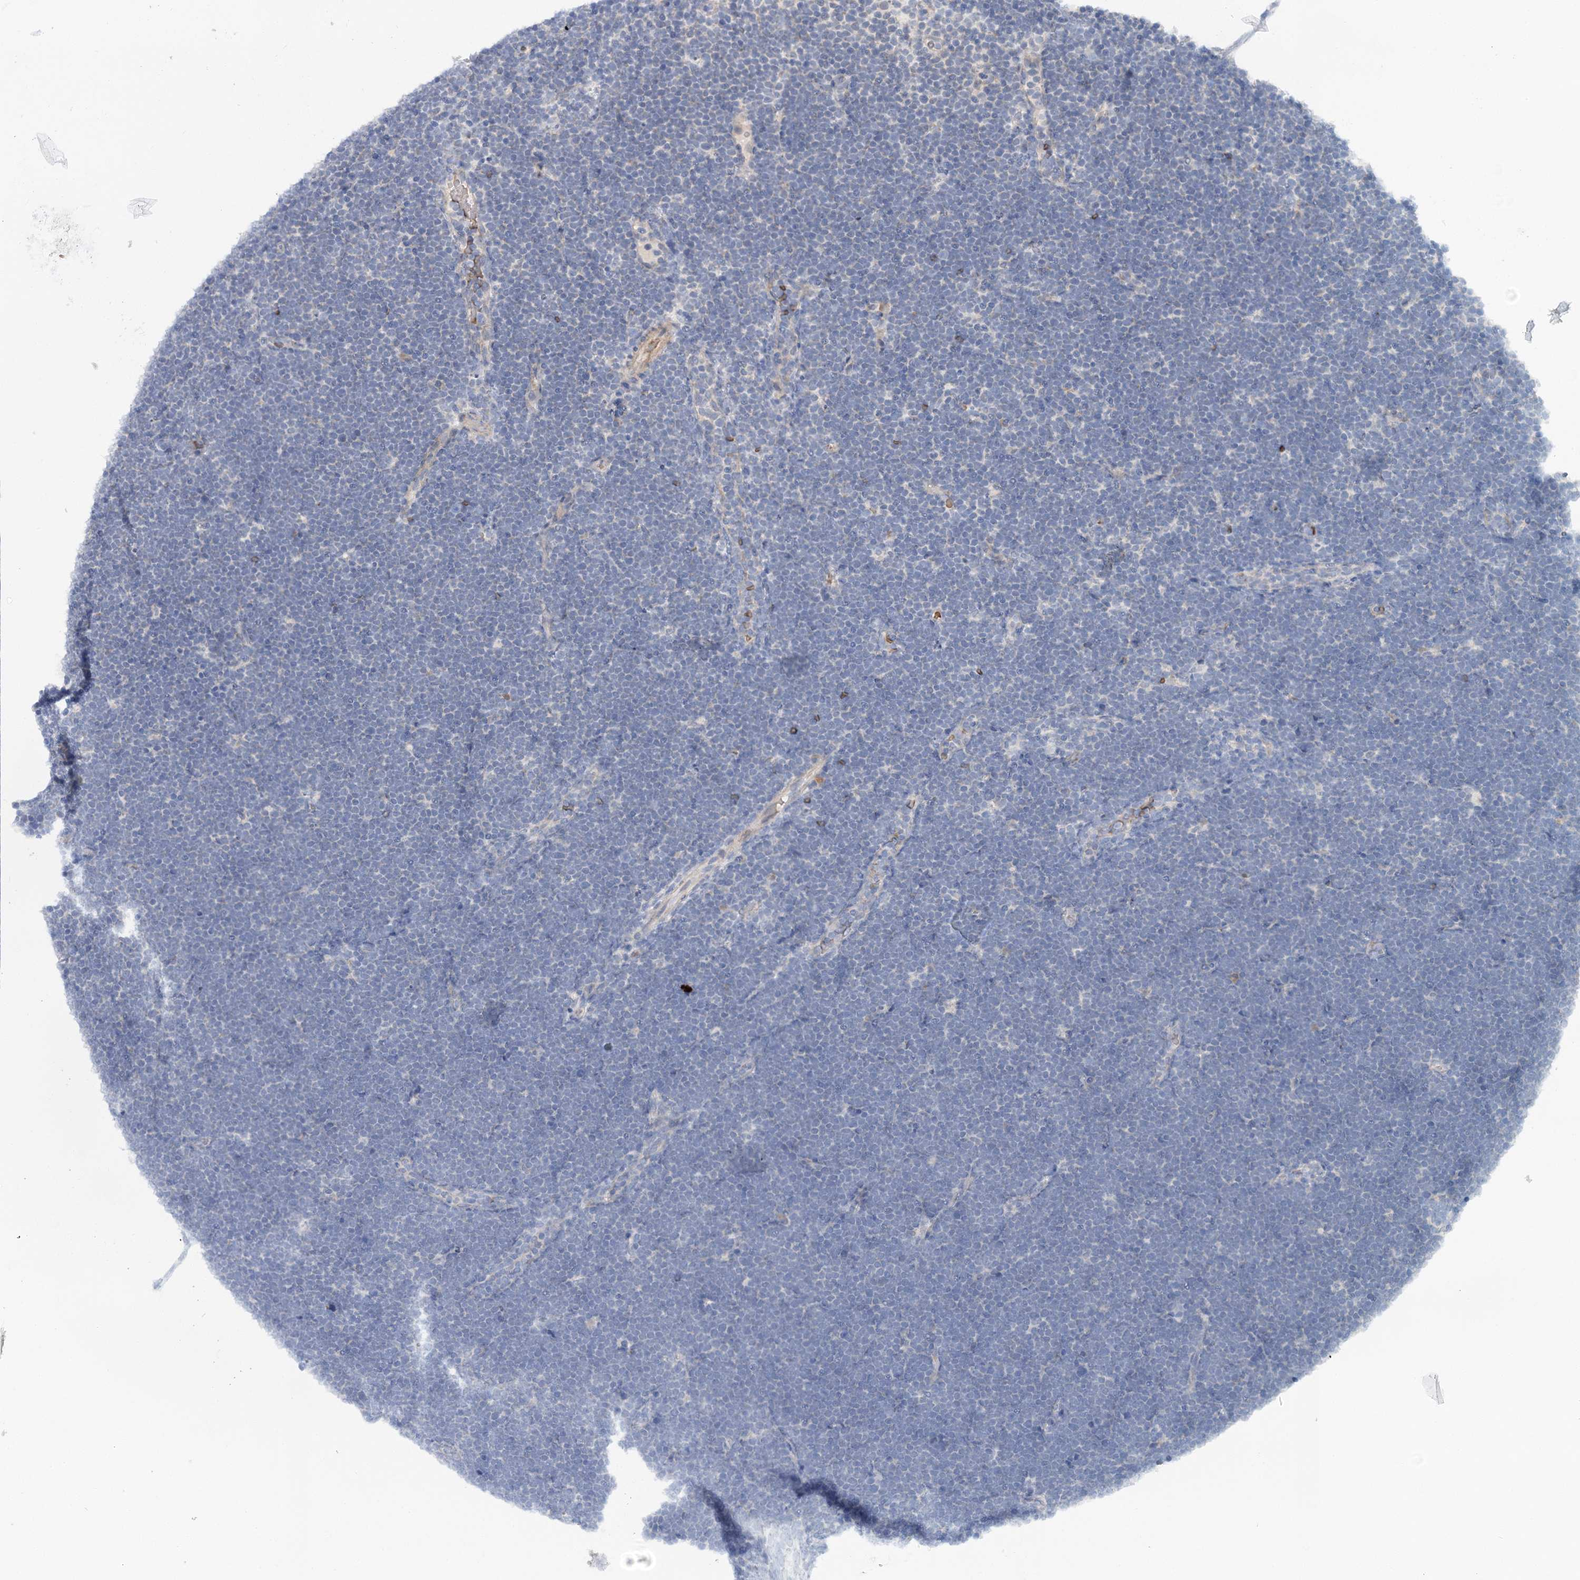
{"staining": {"intensity": "negative", "quantity": "none", "location": "none"}, "tissue": "lymphoma", "cell_type": "Tumor cells", "image_type": "cancer", "snomed": [{"axis": "morphology", "description": "Malignant lymphoma, non-Hodgkin's type, High grade"}, {"axis": "topography", "description": "Lymph node"}], "caption": "Tumor cells show no significant protein staining in high-grade malignant lymphoma, non-Hodgkin's type. Nuclei are stained in blue.", "gene": "CIB4", "patient": {"sex": "male", "age": 13}}